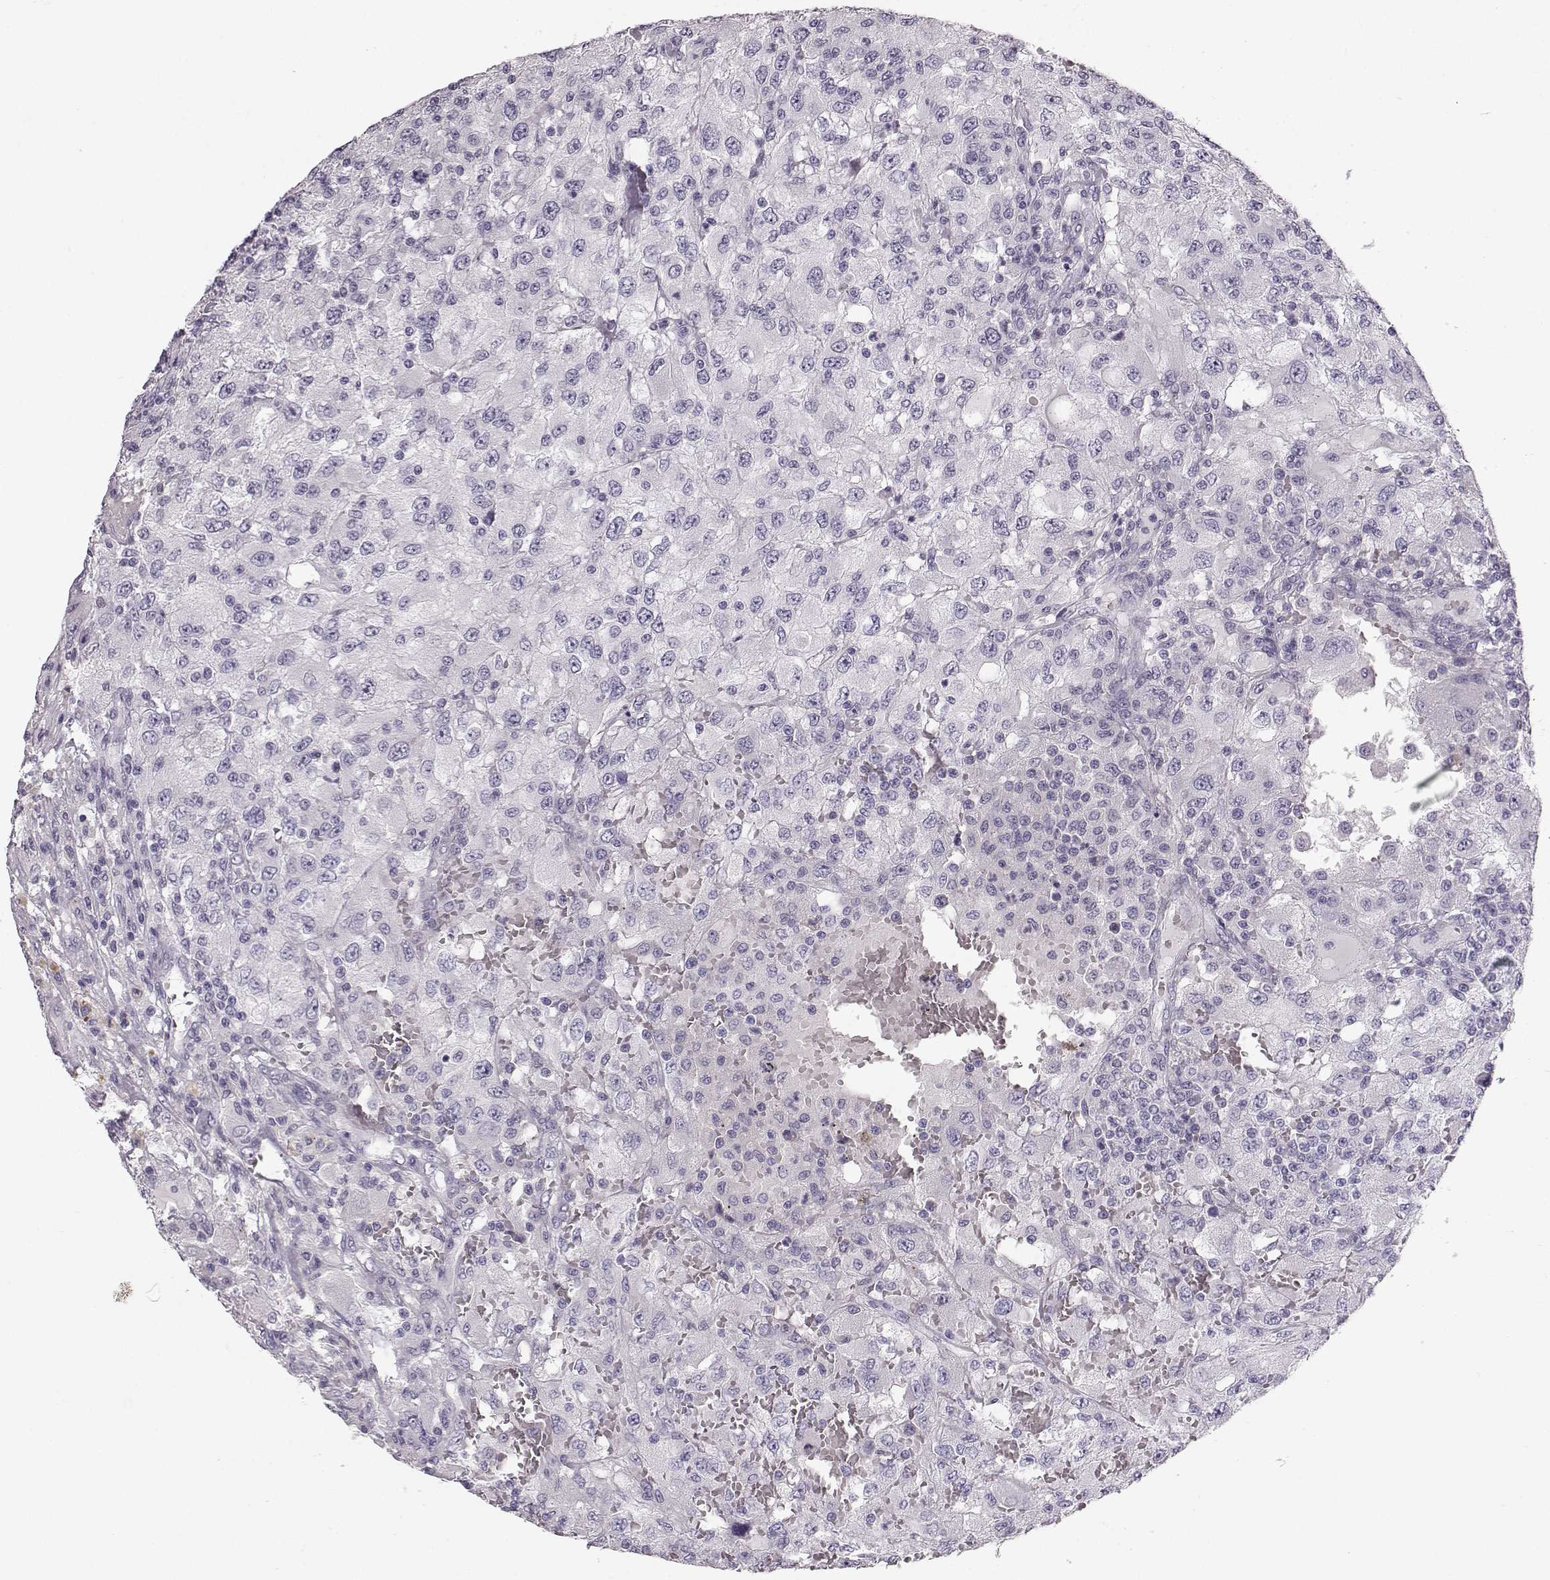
{"staining": {"intensity": "negative", "quantity": "none", "location": "none"}, "tissue": "renal cancer", "cell_type": "Tumor cells", "image_type": "cancer", "snomed": [{"axis": "morphology", "description": "Adenocarcinoma, NOS"}, {"axis": "topography", "description": "Kidney"}], "caption": "Photomicrograph shows no protein positivity in tumor cells of renal cancer (adenocarcinoma) tissue.", "gene": "NPTXR", "patient": {"sex": "female", "age": 67}}